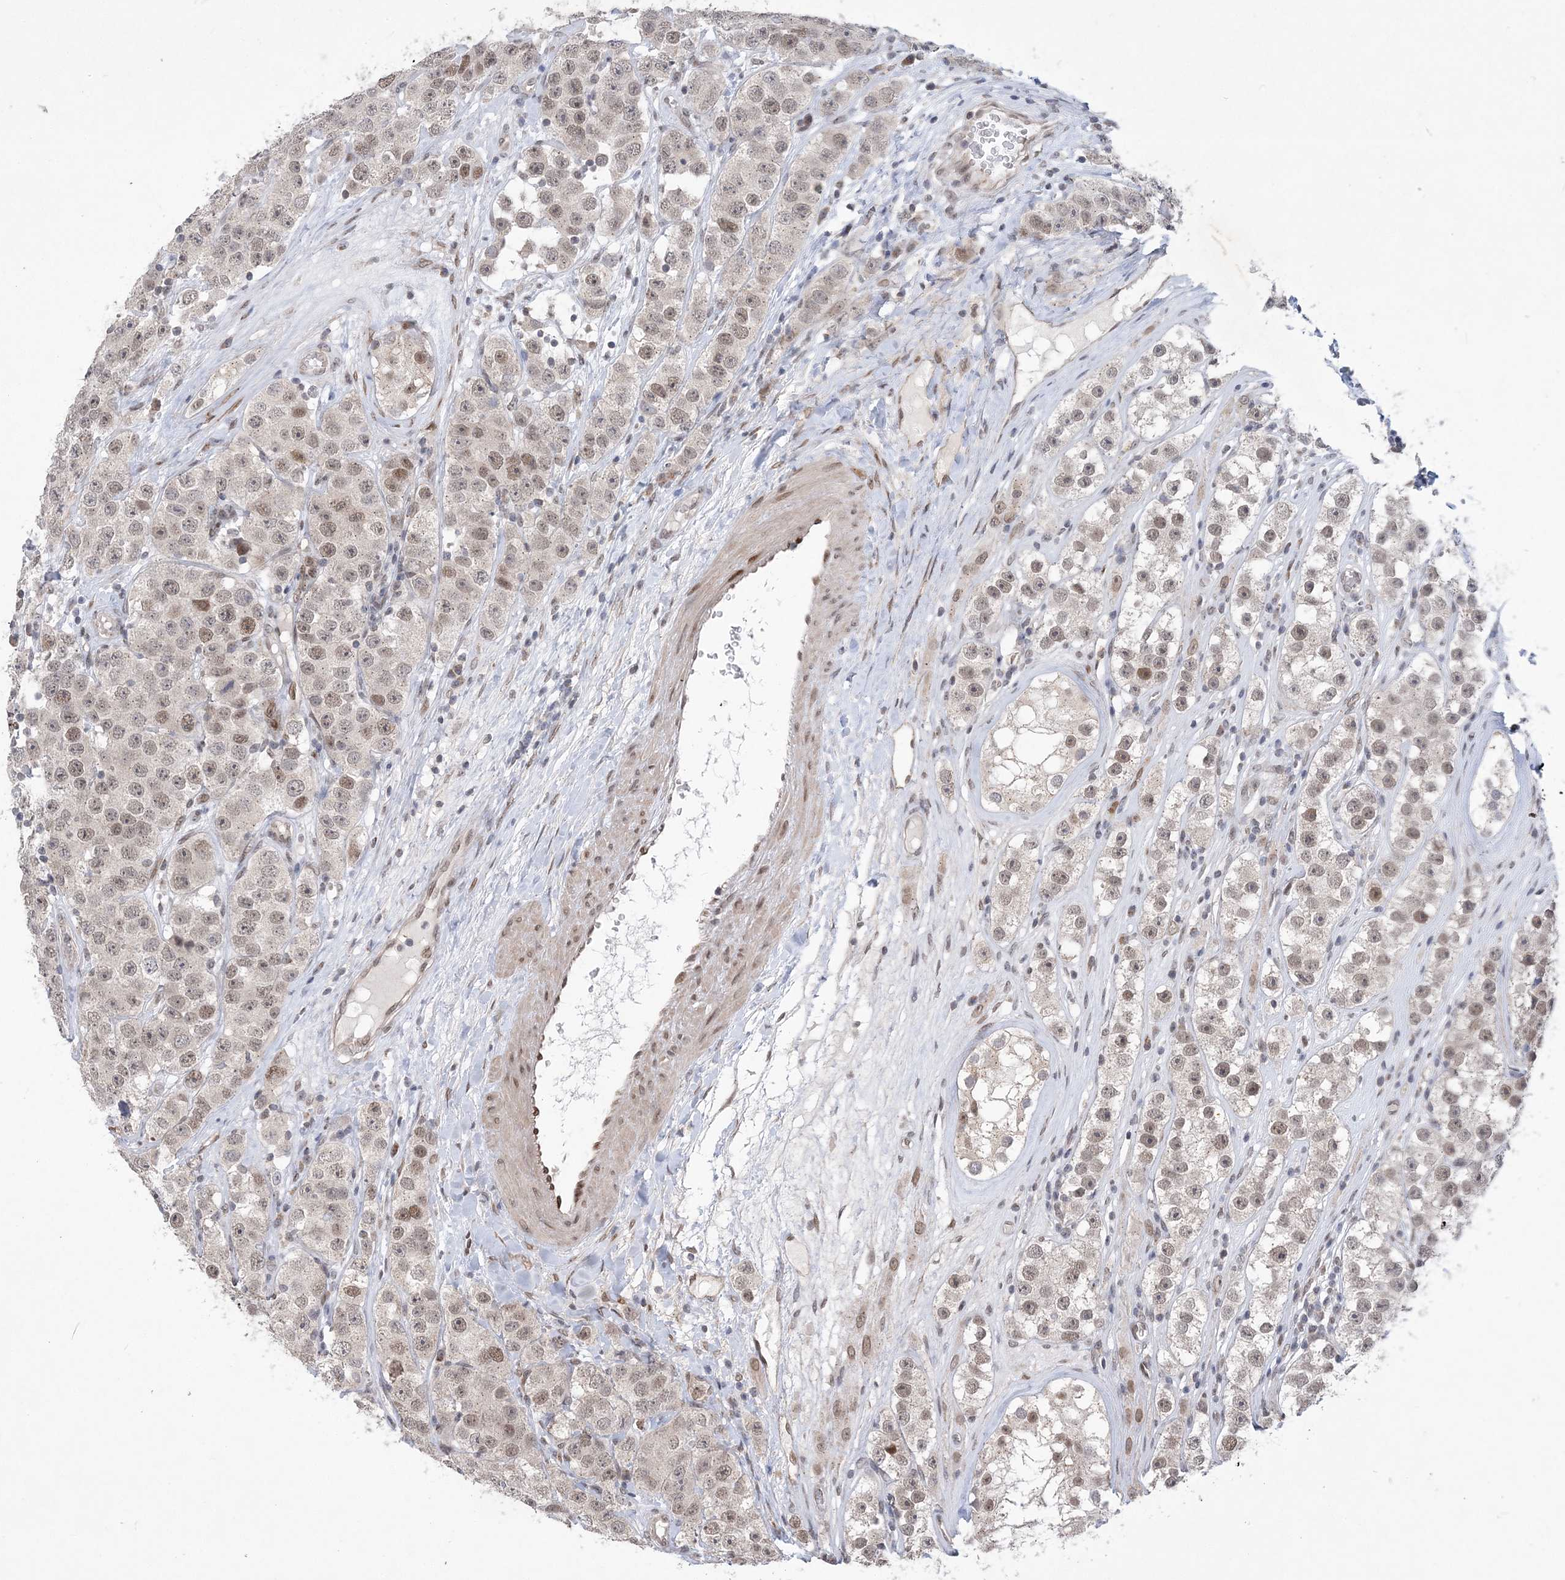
{"staining": {"intensity": "weak", "quantity": "25%-75%", "location": "nuclear"}, "tissue": "testis cancer", "cell_type": "Tumor cells", "image_type": "cancer", "snomed": [{"axis": "morphology", "description": "Seminoma, NOS"}, {"axis": "topography", "description": "Testis"}], "caption": "An image of human testis seminoma stained for a protein demonstrates weak nuclear brown staining in tumor cells.", "gene": "WAC", "patient": {"sex": "male", "age": 28}}